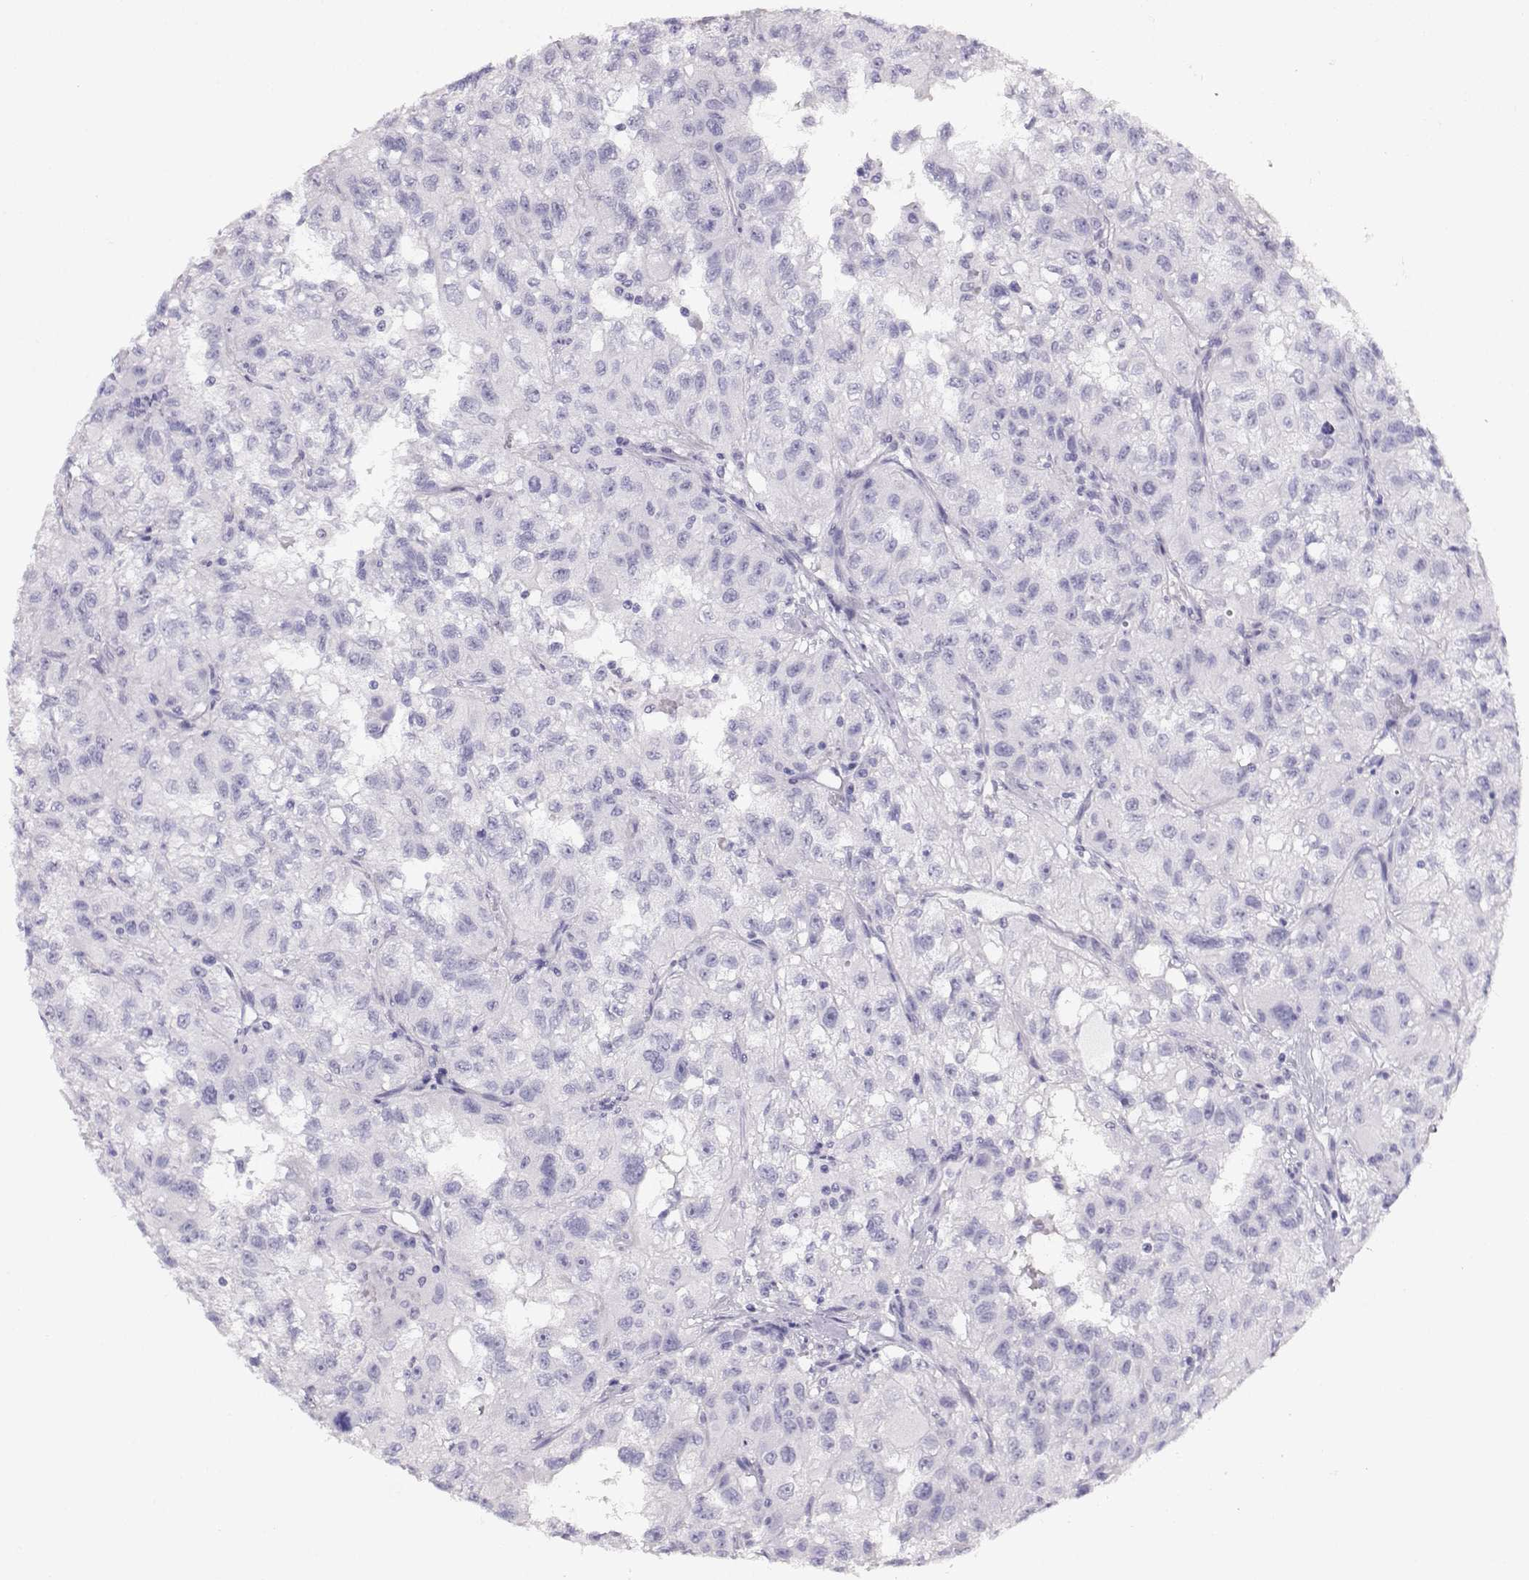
{"staining": {"intensity": "negative", "quantity": "none", "location": "none"}, "tissue": "renal cancer", "cell_type": "Tumor cells", "image_type": "cancer", "snomed": [{"axis": "morphology", "description": "Adenocarcinoma, NOS"}, {"axis": "topography", "description": "Kidney"}], "caption": "This is an IHC image of human renal cancer (adenocarcinoma). There is no staining in tumor cells.", "gene": "ACTN2", "patient": {"sex": "male", "age": 64}}